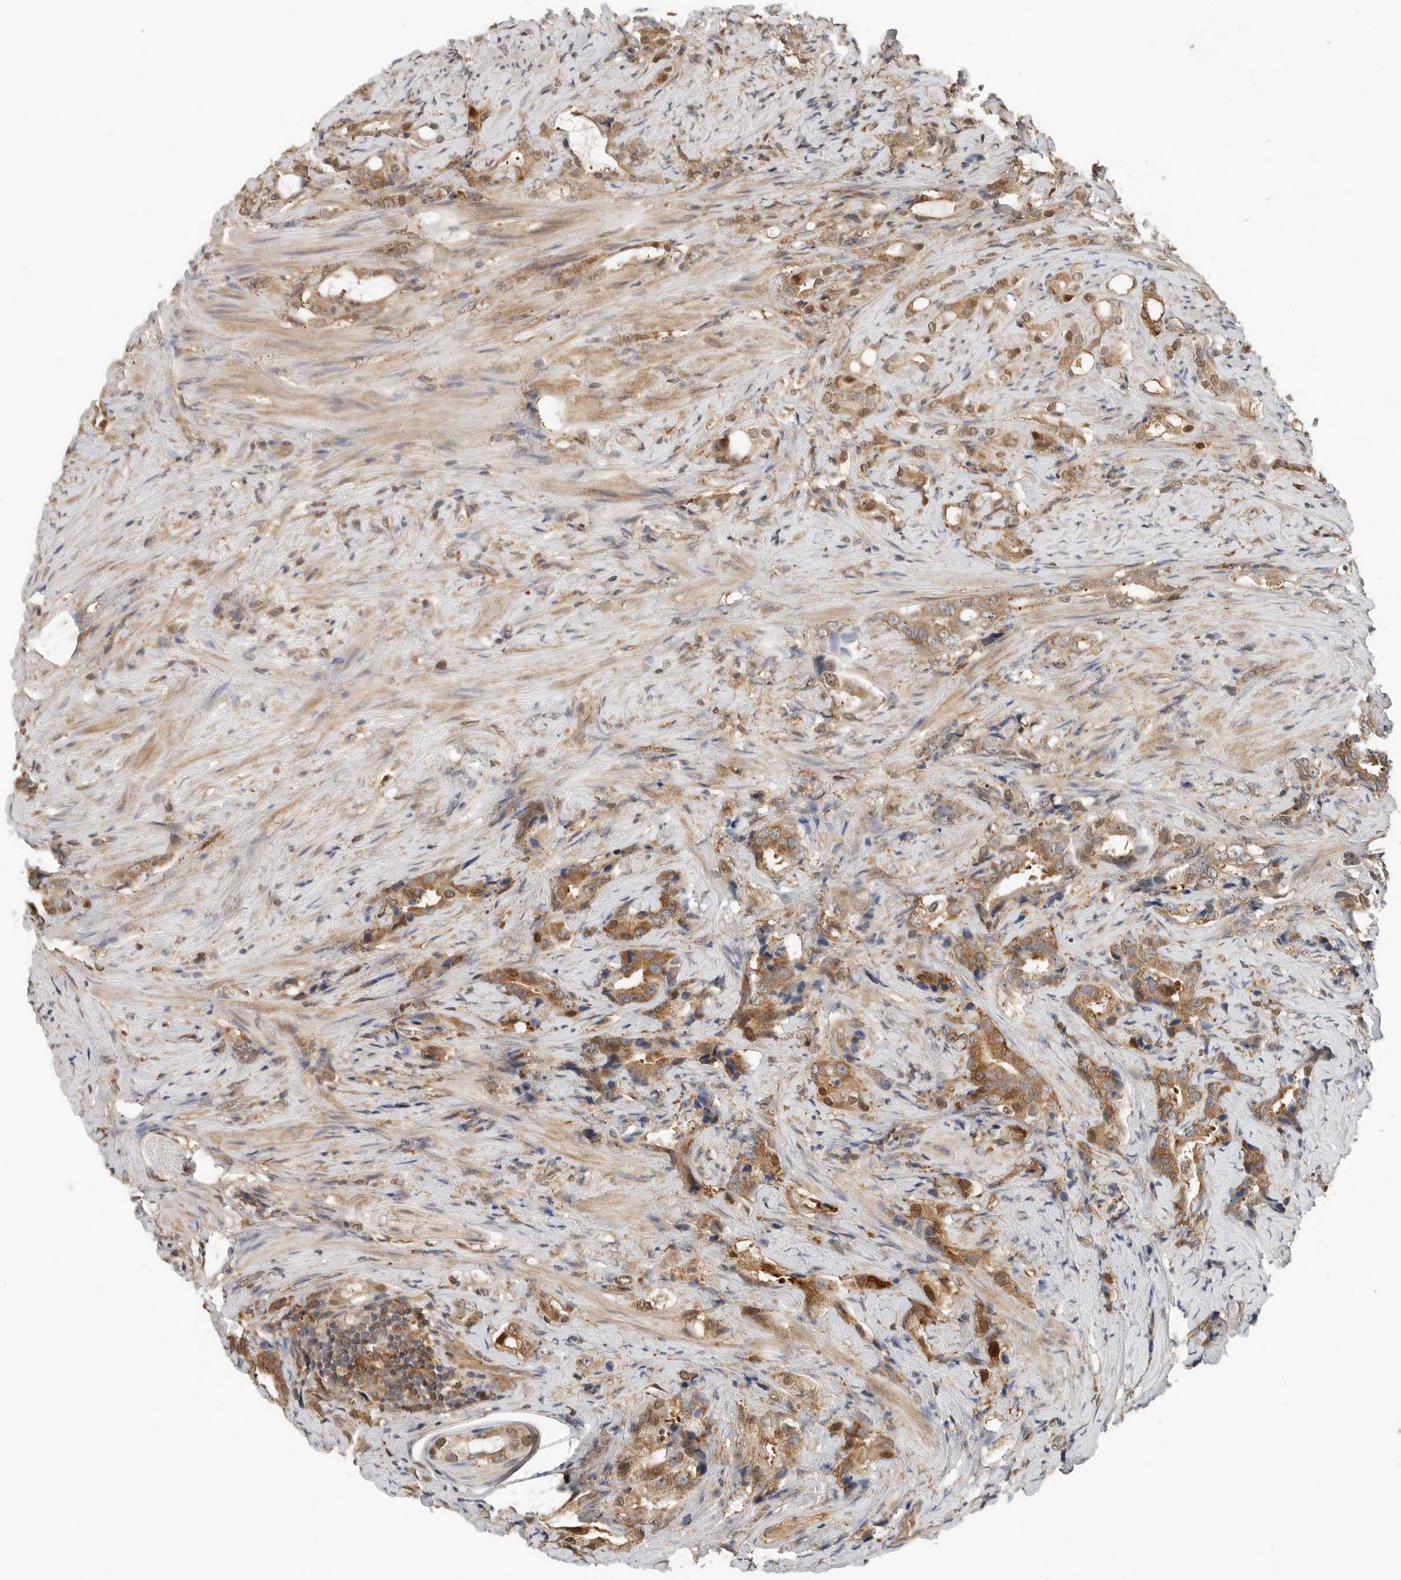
{"staining": {"intensity": "moderate", "quantity": ">75%", "location": "cytoplasmic/membranous,nuclear"}, "tissue": "prostate cancer", "cell_type": "Tumor cells", "image_type": "cancer", "snomed": [{"axis": "morphology", "description": "Adenocarcinoma, High grade"}, {"axis": "topography", "description": "Prostate"}], "caption": "About >75% of tumor cells in prostate cancer (adenocarcinoma (high-grade)) display moderate cytoplasmic/membranous and nuclear protein staining as visualized by brown immunohistochemical staining.", "gene": "XPNPEP1", "patient": {"sex": "male", "age": 63}}